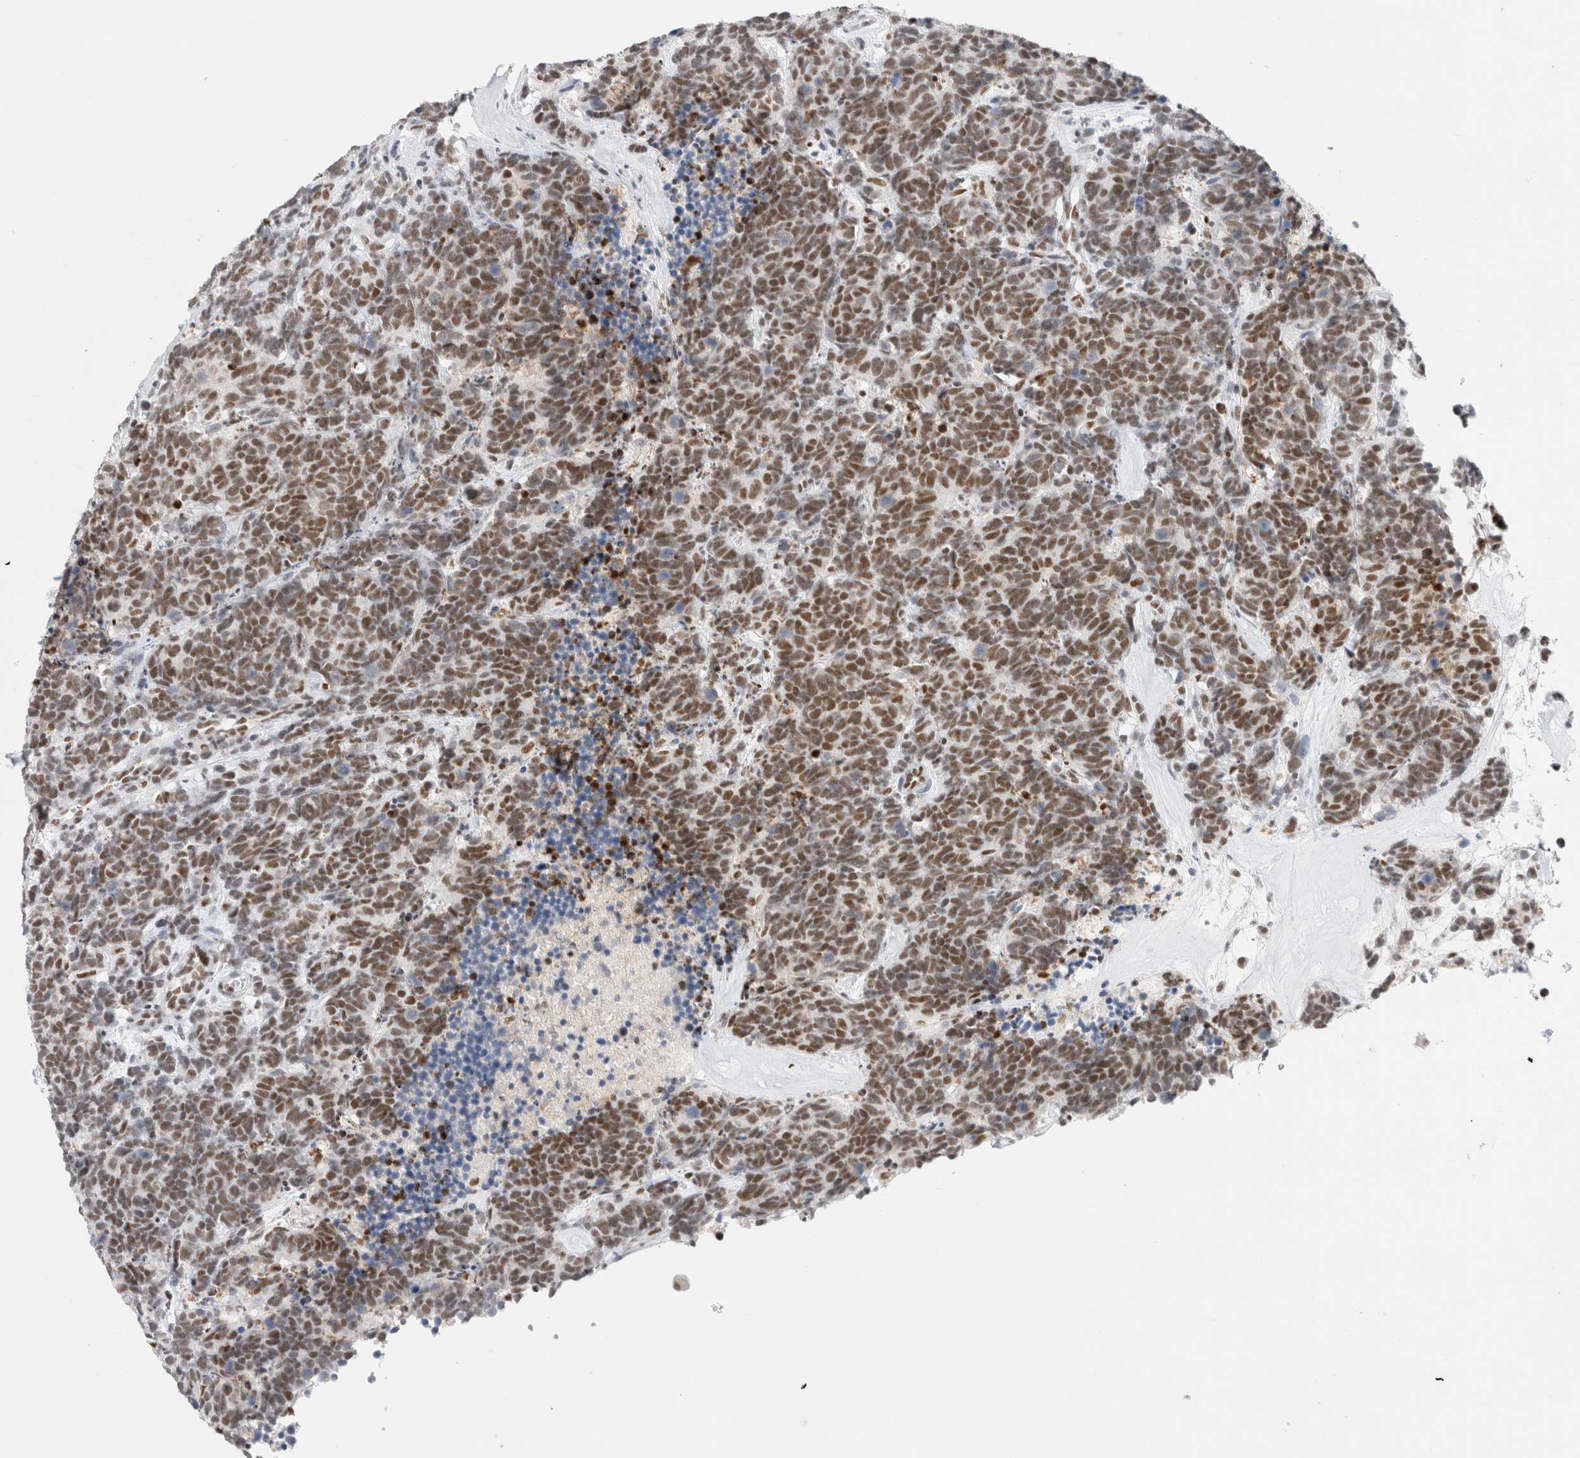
{"staining": {"intensity": "moderate", "quantity": ">75%", "location": "nuclear"}, "tissue": "carcinoid", "cell_type": "Tumor cells", "image_type": "cancer", "snomed": [{"axis": "morphology", "description": "Carcinoma, NOS"}, {"axis": "morphology", "description": "Carcinoid, malignant, NOS"}, {"axis": "topography", "description": "Urinary bladder"}], "caption": "Immunohistochemistry (DAB (3,3'-diaminobenzidine)) staining of human carcinoid reveals moderate nuclear protein staining in approximately >75% of tumor cells. (IHC, brightfield microscopy, high magnification).", "gene": "COPS7A", "patient": {"sex": "male", "age": 57}}